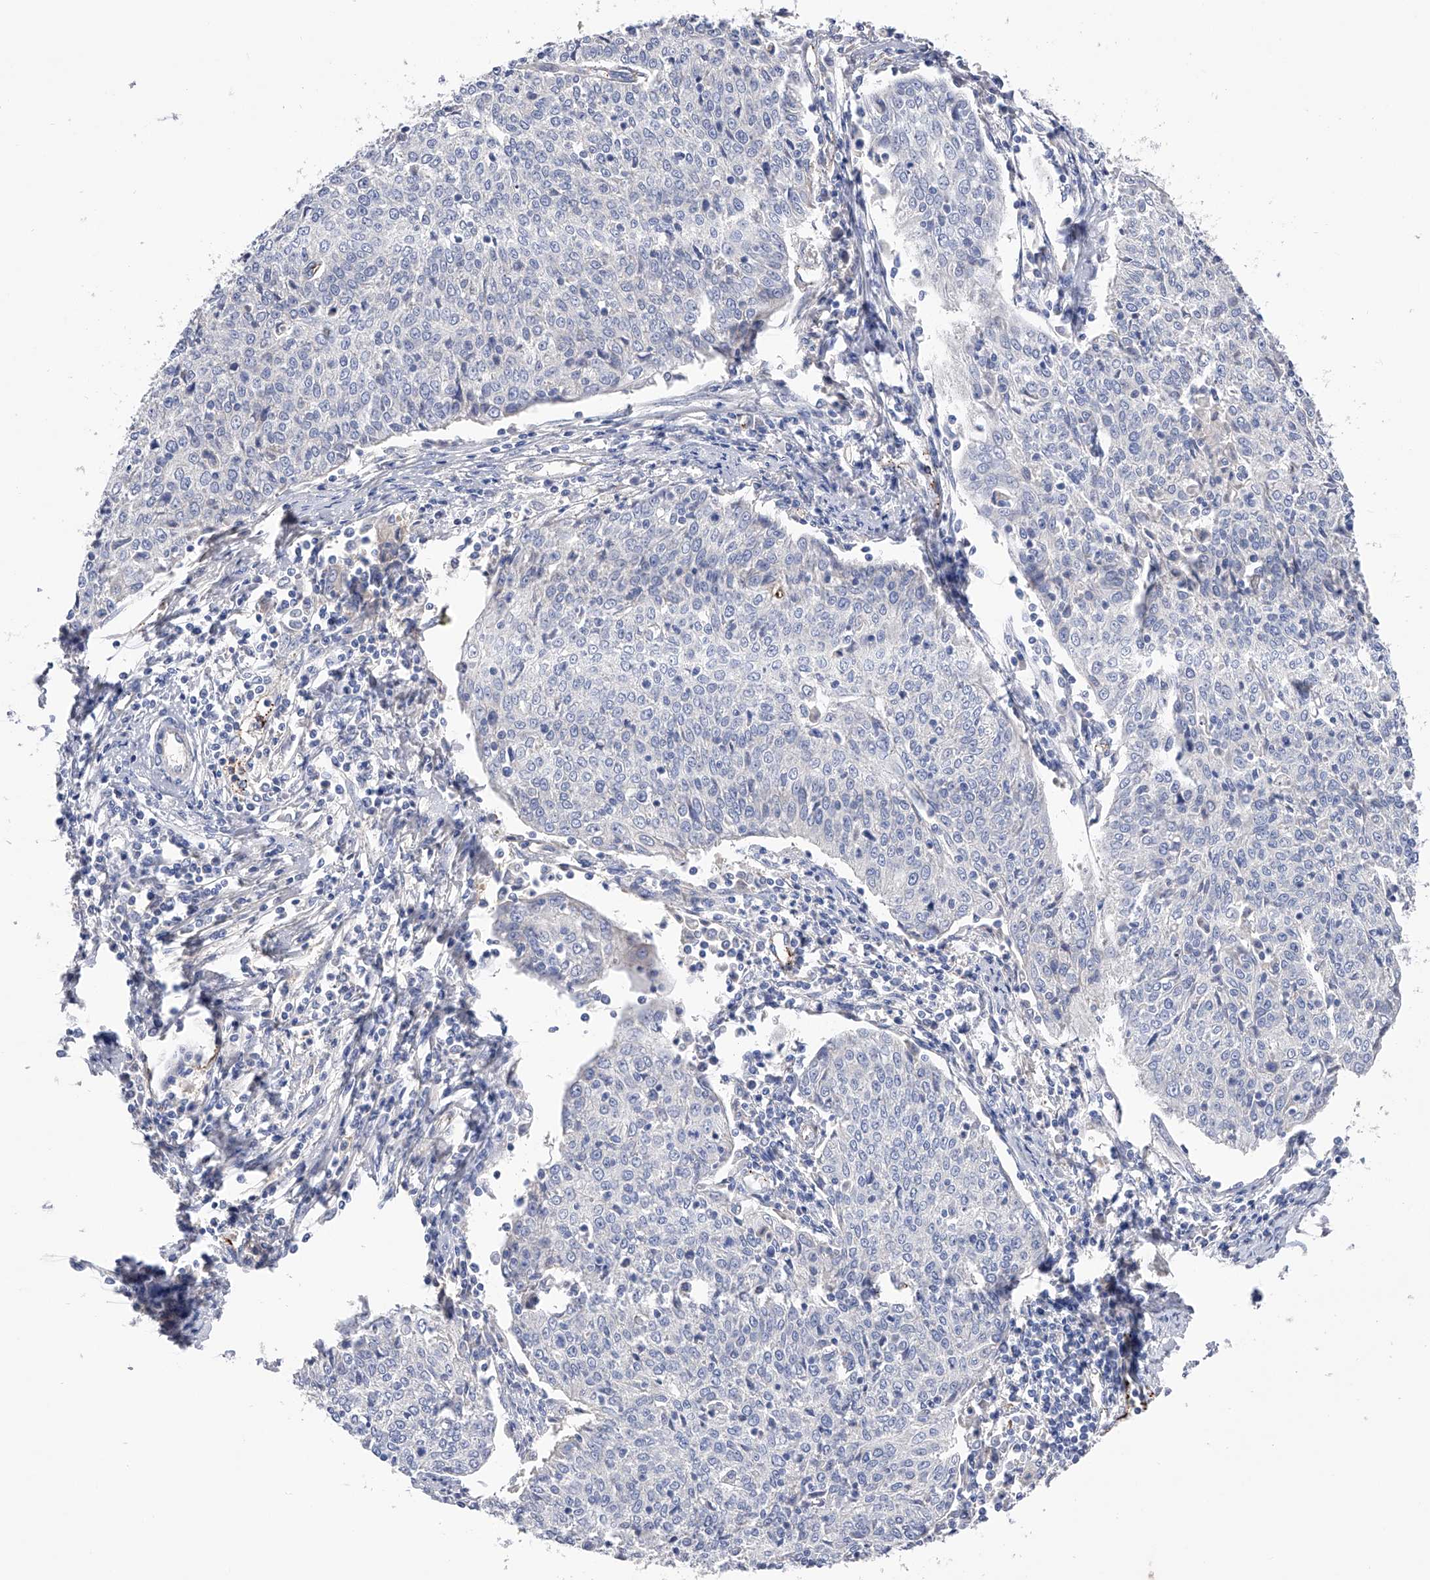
{"staining": {"intensity": "negative", "quantity": "none", "location": "none"}, "tissue": "cervical cancer", "cell_type": "Tumor cells", "image_type": "cancer", "snomed": [{"axis": "morphology", "description": "Squamous cell carcinoma, NOS"}, {"axis": "topography", "description": "Cervix"}], "caption": "Immunohistochemical staining of human squamous cell carcinoma (cervical) exhibits no significant staining in tumor cells. (Stains: DAB immunohistochemistry (IHC) with hematoxylin counter stain, Microscopy: brightfield microscopy at high magnification).", "gene": "RWDD2A", "patient": {"sex": "female", "age": 48}}